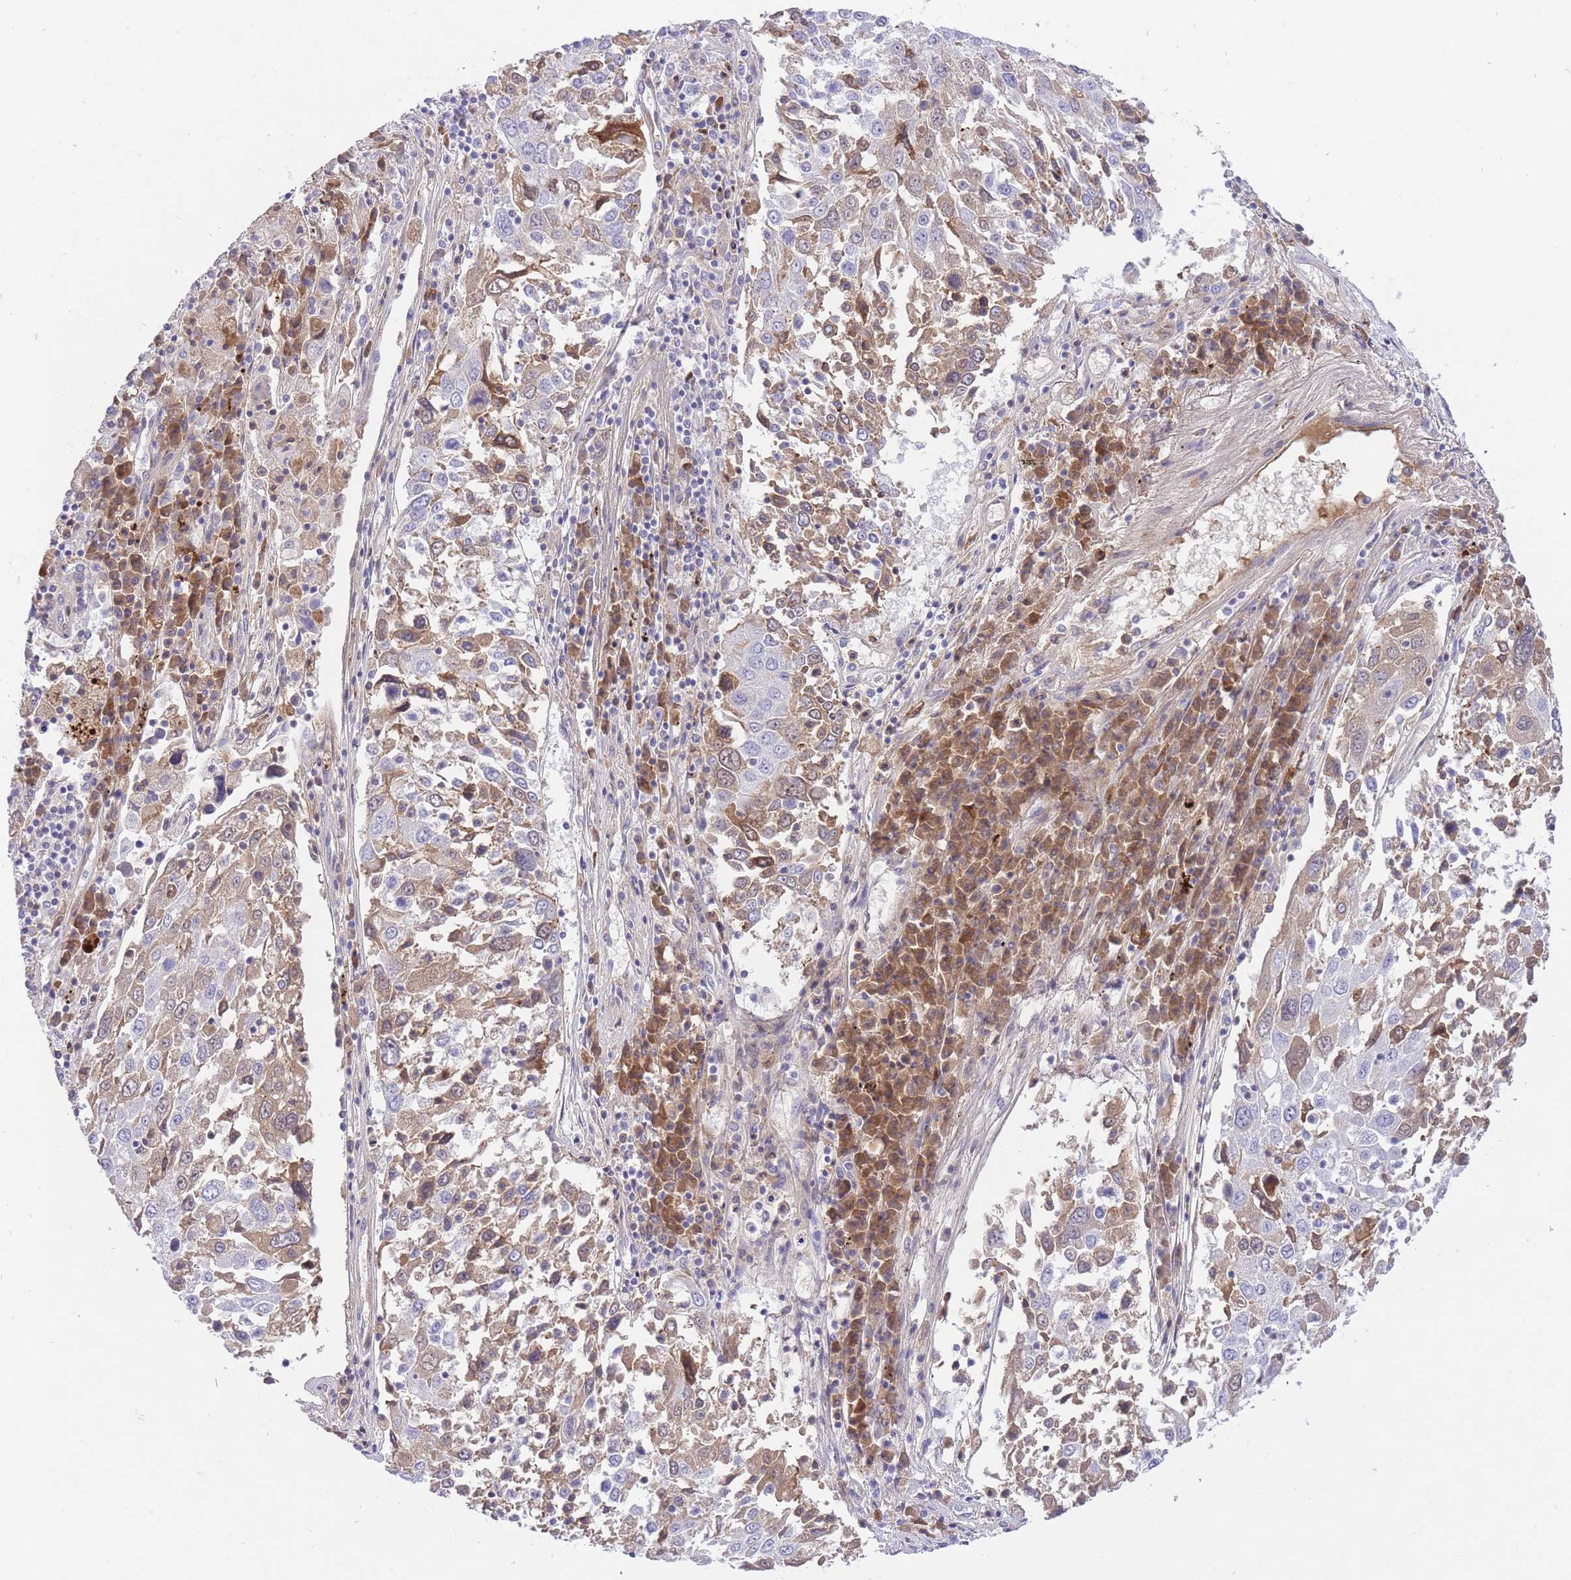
{"staining": {"intensity": "moderate", "quantity": "25%-75%", "location": "cytoplasmic/membranous"}, "tissue": "lung cancer", "cell_type": "Tumor cells", "image_type": "cancer", "snomed": [{"axis": "morphology", "description": "Squamous cell carcinoma, NOS"}, {"axis": "topography", "description": "Lung"}], "caption": "Human lung cancer stained with a protein marker displays moderate staining in tumor cells.", "gene": "HRG", "patient": {"sex": "male", "age": 65}}